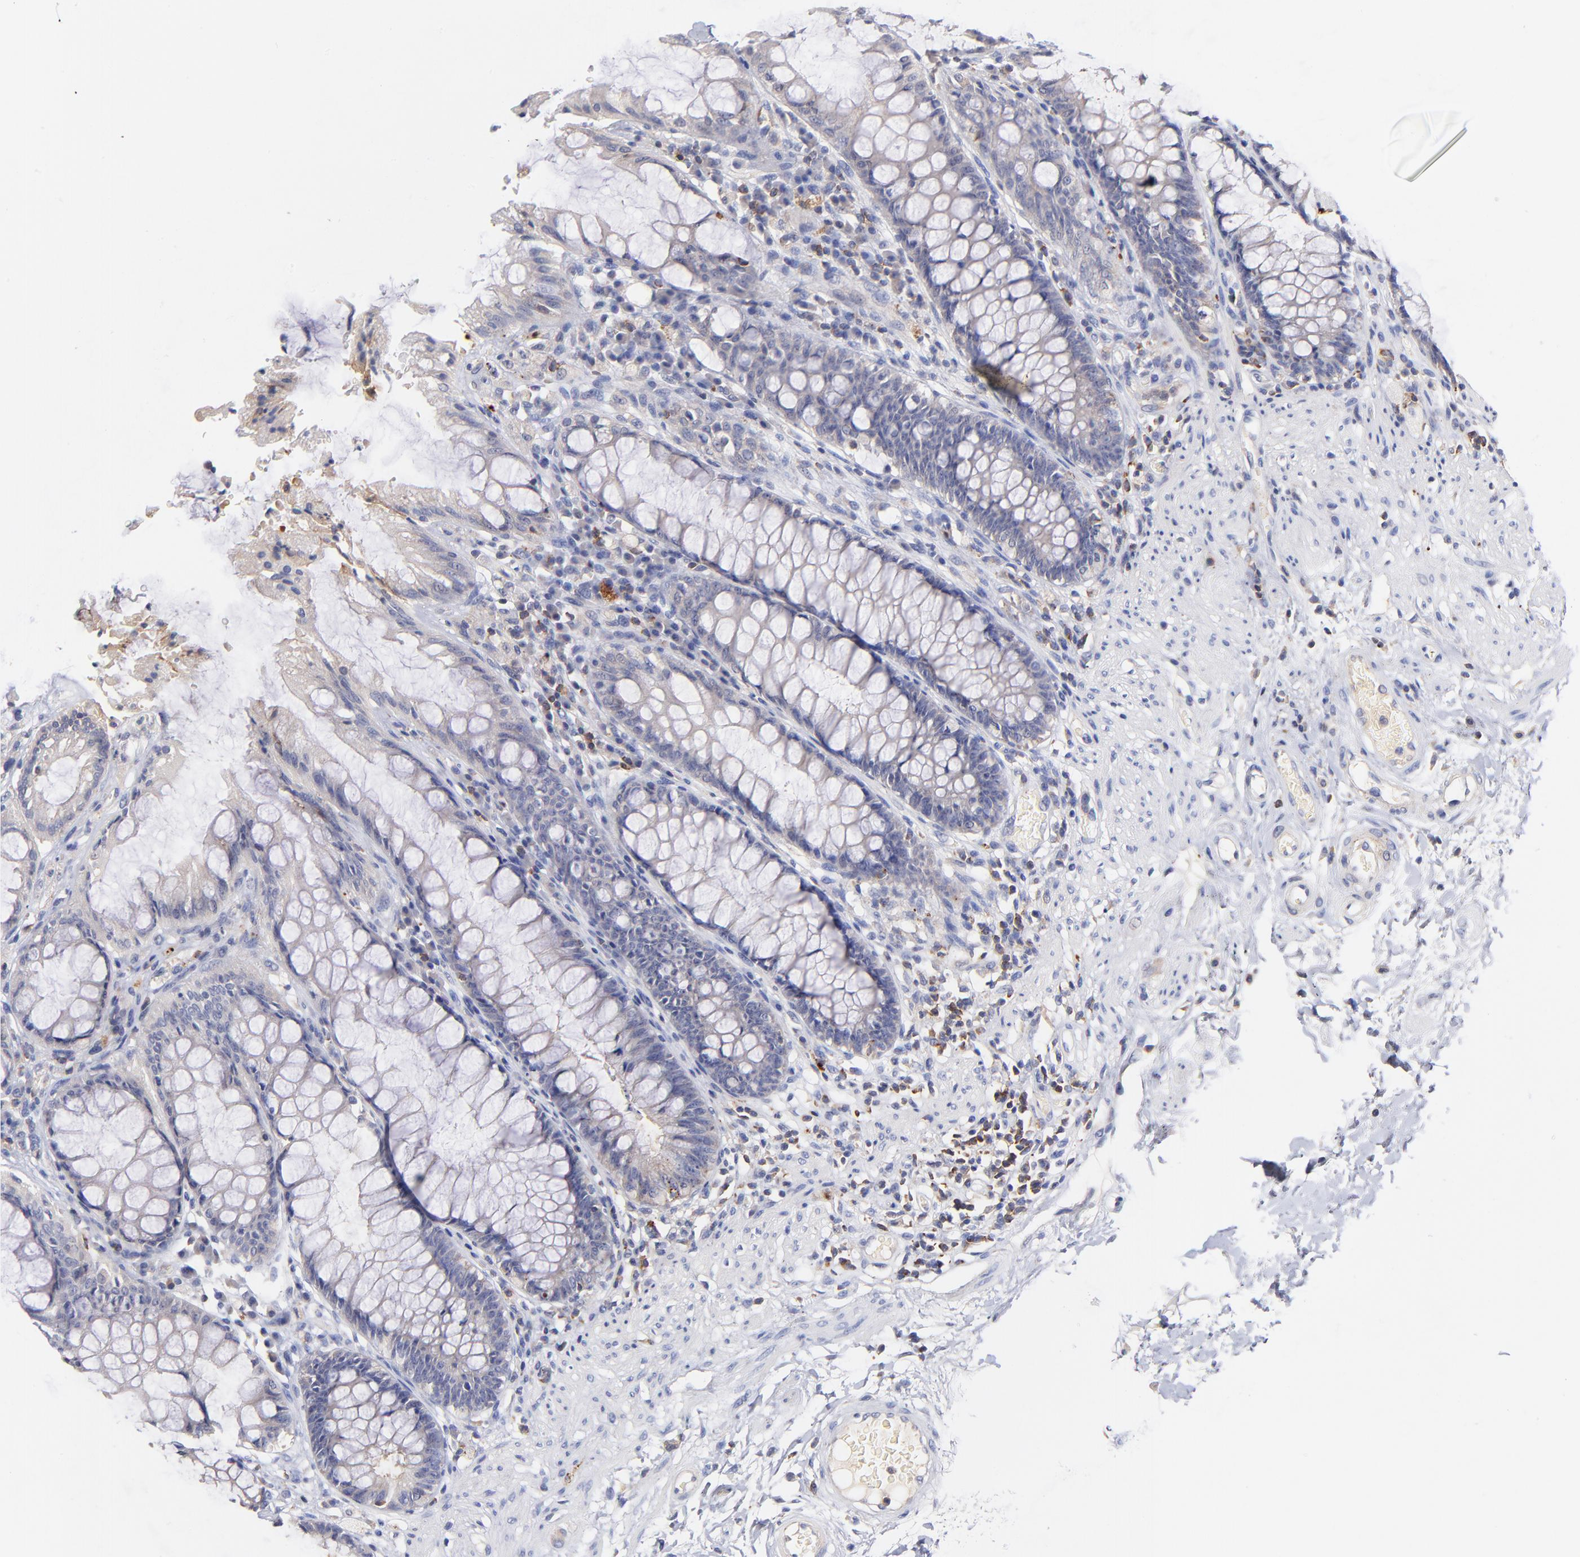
{"staining": {"intensity": "negative", "quantity": "none", "location": "none"}, "tissue": "rectum", "cell_type": "Glandular cells", "image_type": "normal", "snomed": [{"axis": "morphology", "description": "Normal tissue, NOS"}, {"axis": "topography", "description": "Rectum"}], "caption": "A high-resolution image shows immunohistochemistry (IHC) staining of benign rectum, which demonstrates no significant expression in glandular cells. The staining was performed using DAB to visualize the protein expression in brown, while the nuclei were stained in blue with hematoxylin (Magnification: 20x).", "gene": "KREMEN2", "patient": {"sex": "female", "age": 46}}